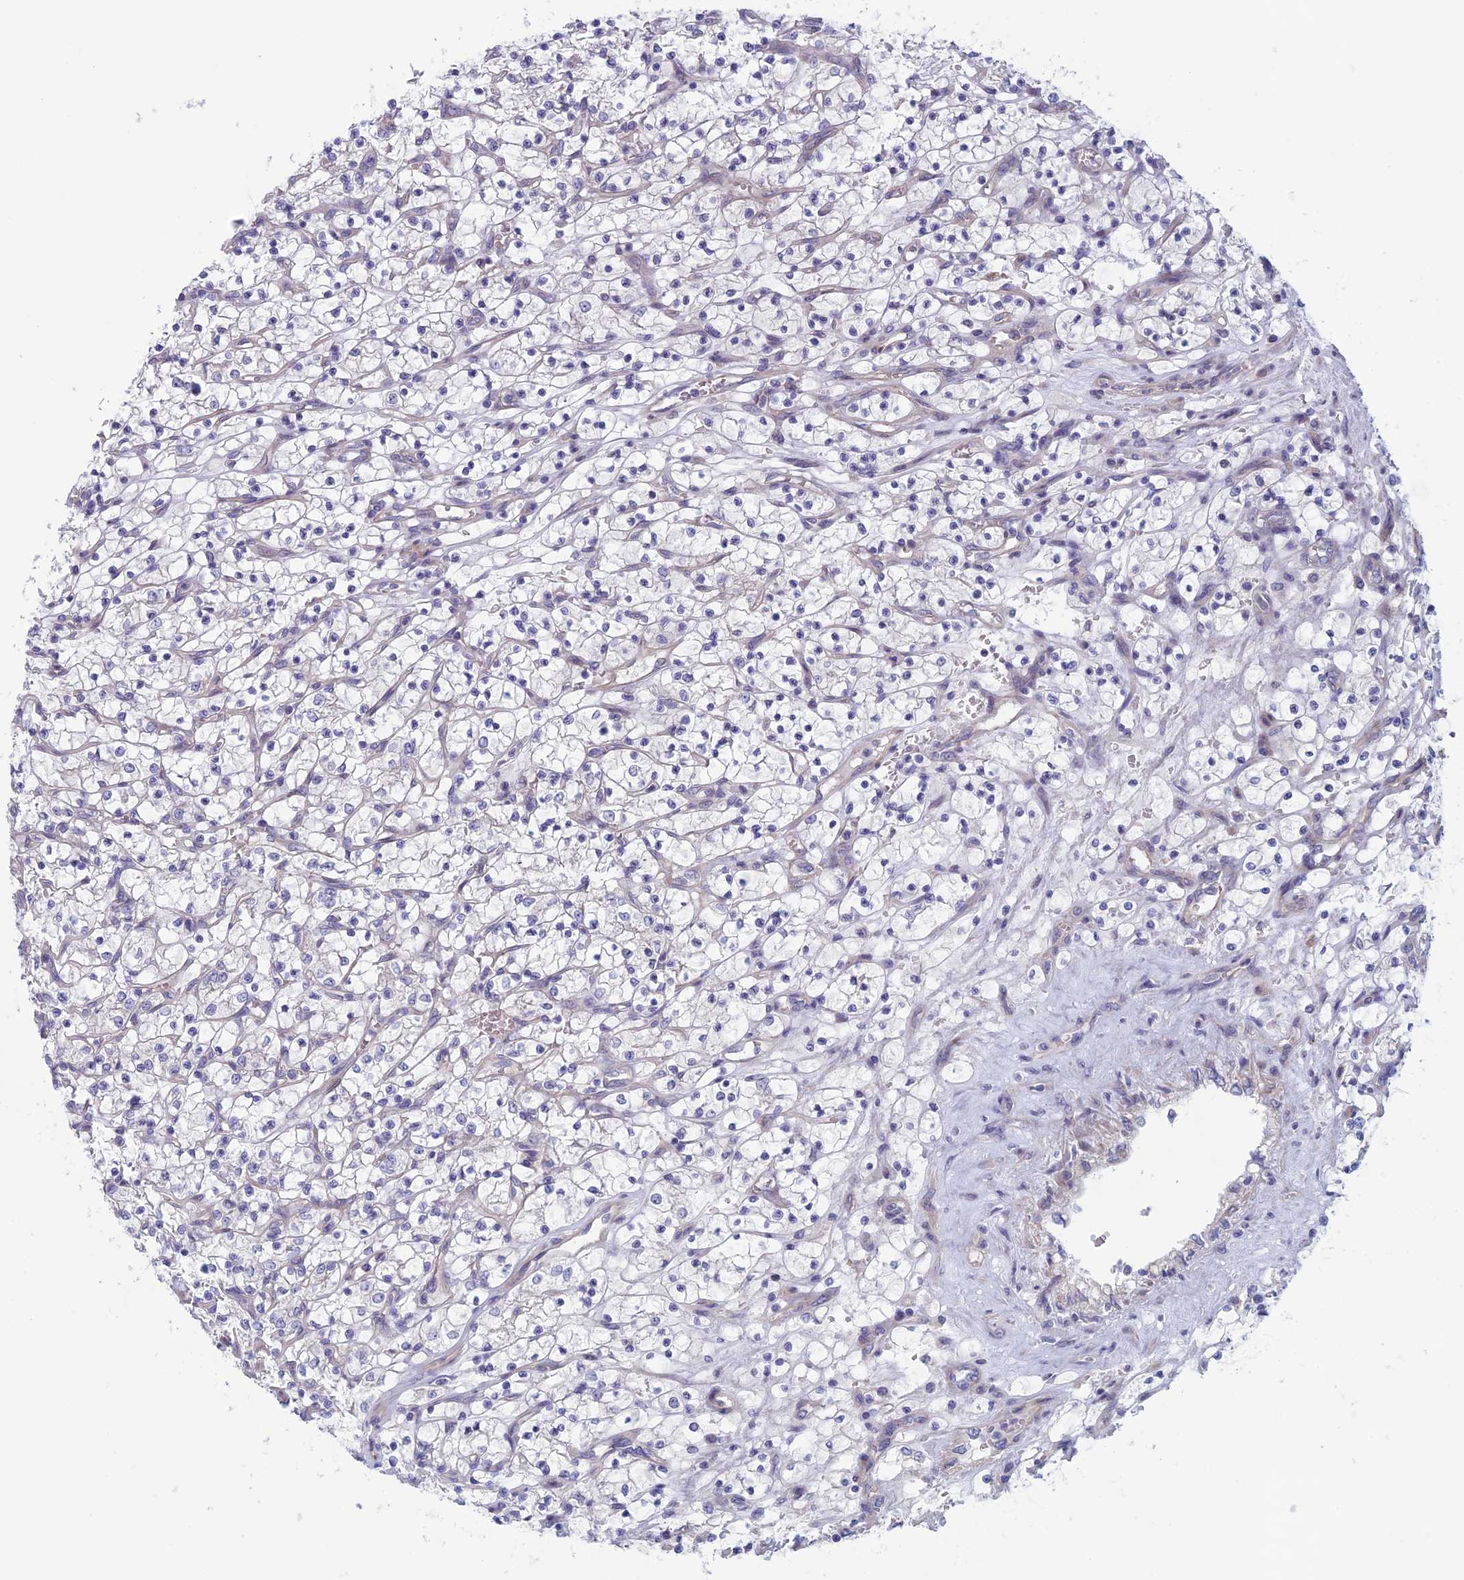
{"staining": {"intensity": "negative", "quantity": "none", "location": "none"}, "tissue": "renal cancer", "cell_type": "Tumor cells", "image_type": "cancer", "snomed": [{"axis": "morphology", "description": "Adenocarcinoma, NOS"}, {"axis": "topography", "description": "Kidney"}], "caption": "A photomicrograph of human renal adenocarcinoma is negative for staining in tumor cells.", "gene": "CNOT6L", "patient": {"sex": "female", "age": 69}}